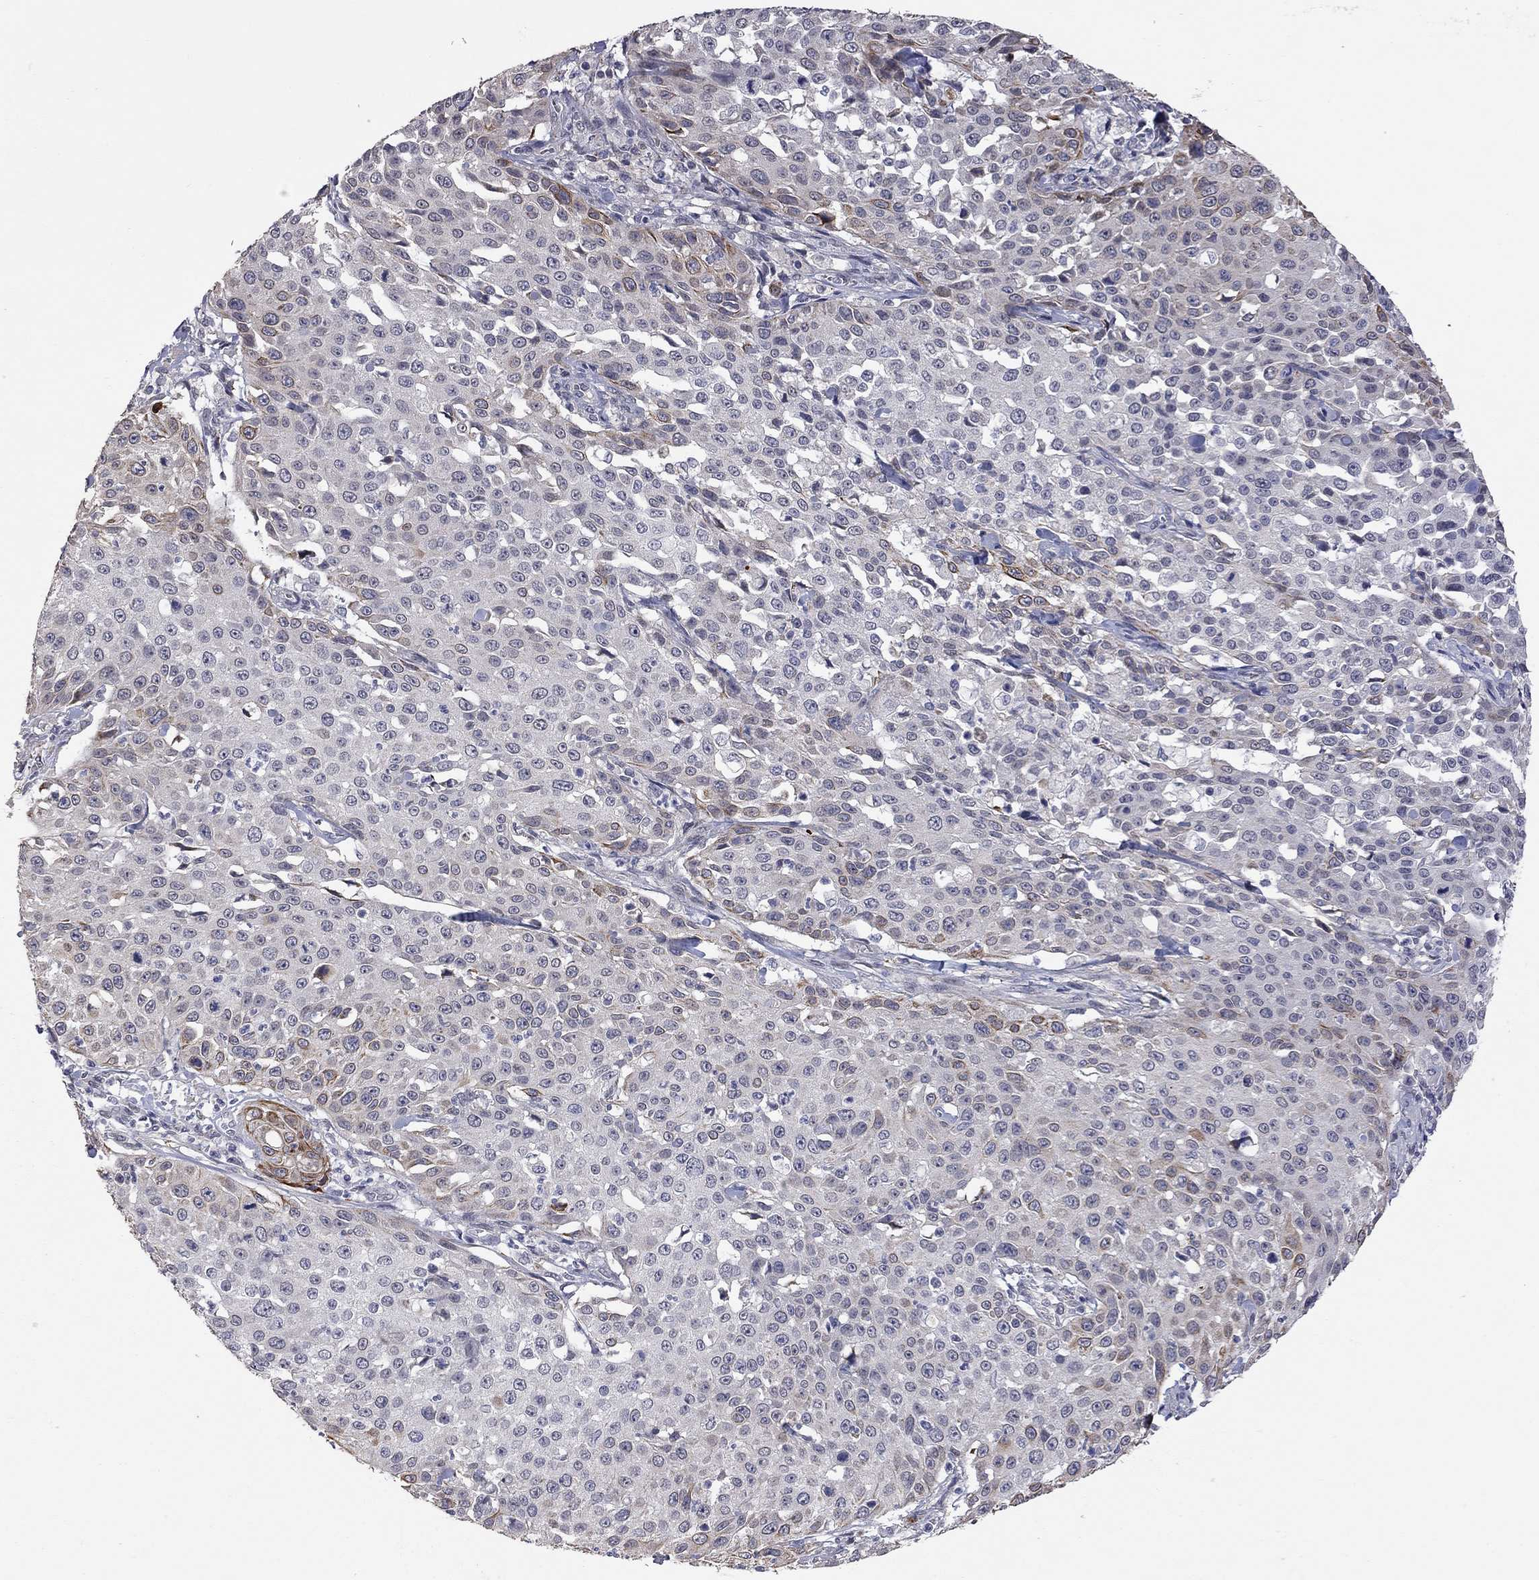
{"staining": {"intensity": "strong", "quantity": "<25%", "location": "cytoplasmic/membranous"}, "tissue": "cervical cancer", "cell_type": "Tumor cells", "image_type": "cancer", "snomed": [{"axis": "morphology", "description": "Squamous cell carcinoma, NOS"}, {"axis": "topography", "description": "Cervix"}], "caption": "Cervical squamous cell carcinoma was stained to show a protein in brown. There is medium levels of strong cytoplasmic/membranous staining in about <25% of tumor cells. (DAB (3,3'-diaminobenzidine) IHC with brightfield microscopy, high magnification).", "gene": "FABP12", "patient": {"sex": "female", "age": 26}}